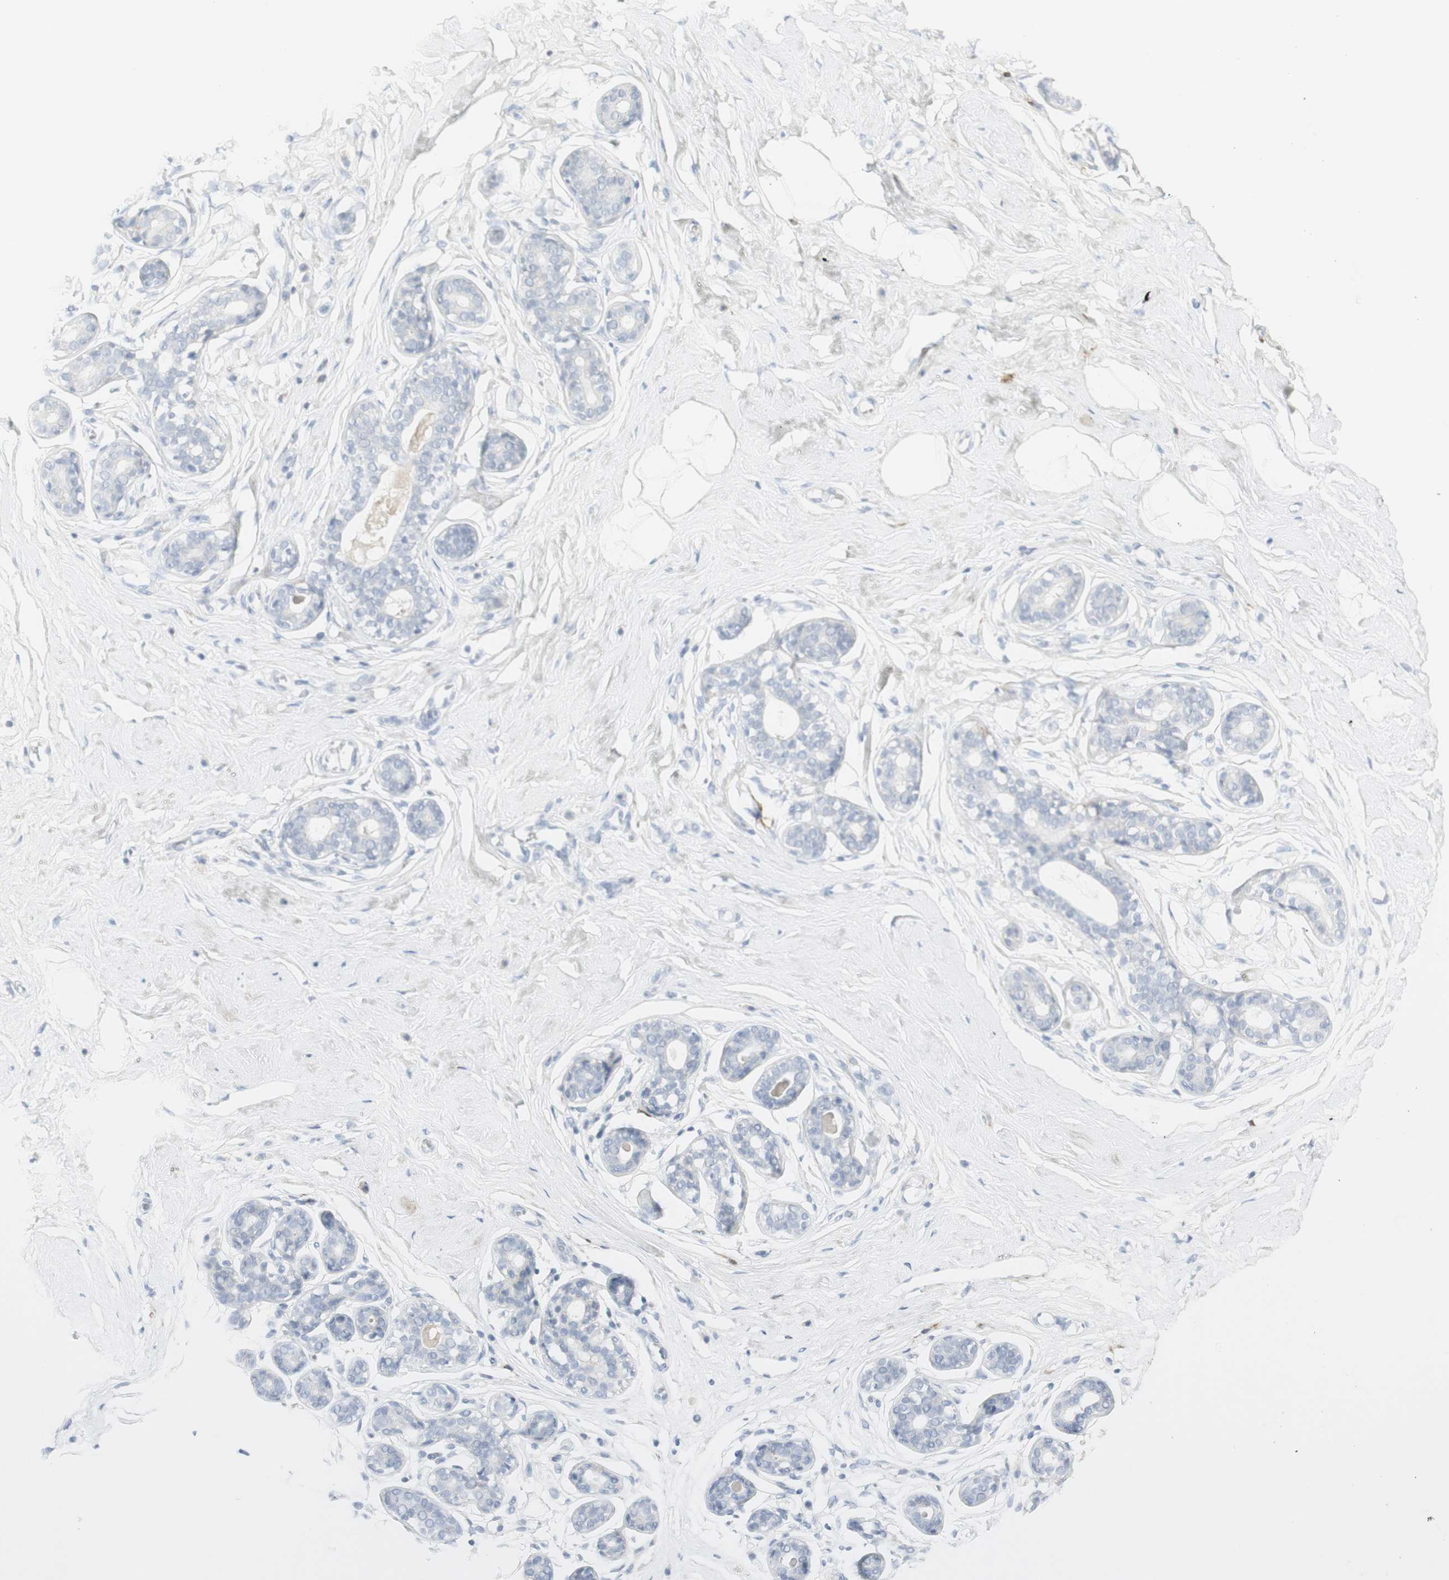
{"staining": {"intensity": "negative", "quantity": "none", "location": "none"}, "tissue": "breast", "cell_type": "Adipocytes", "image_type": "normal", "snomed": [{"axis": "morphology", "description": "Normal tissue, NOS"}, {"axis": "topography", "description": "Breast"}], "caption": "The photomicrograph displays no significant positivity in adipocytes of breast.", "gene": "MDK", "patient": {"sex": "female", "age": 23}}